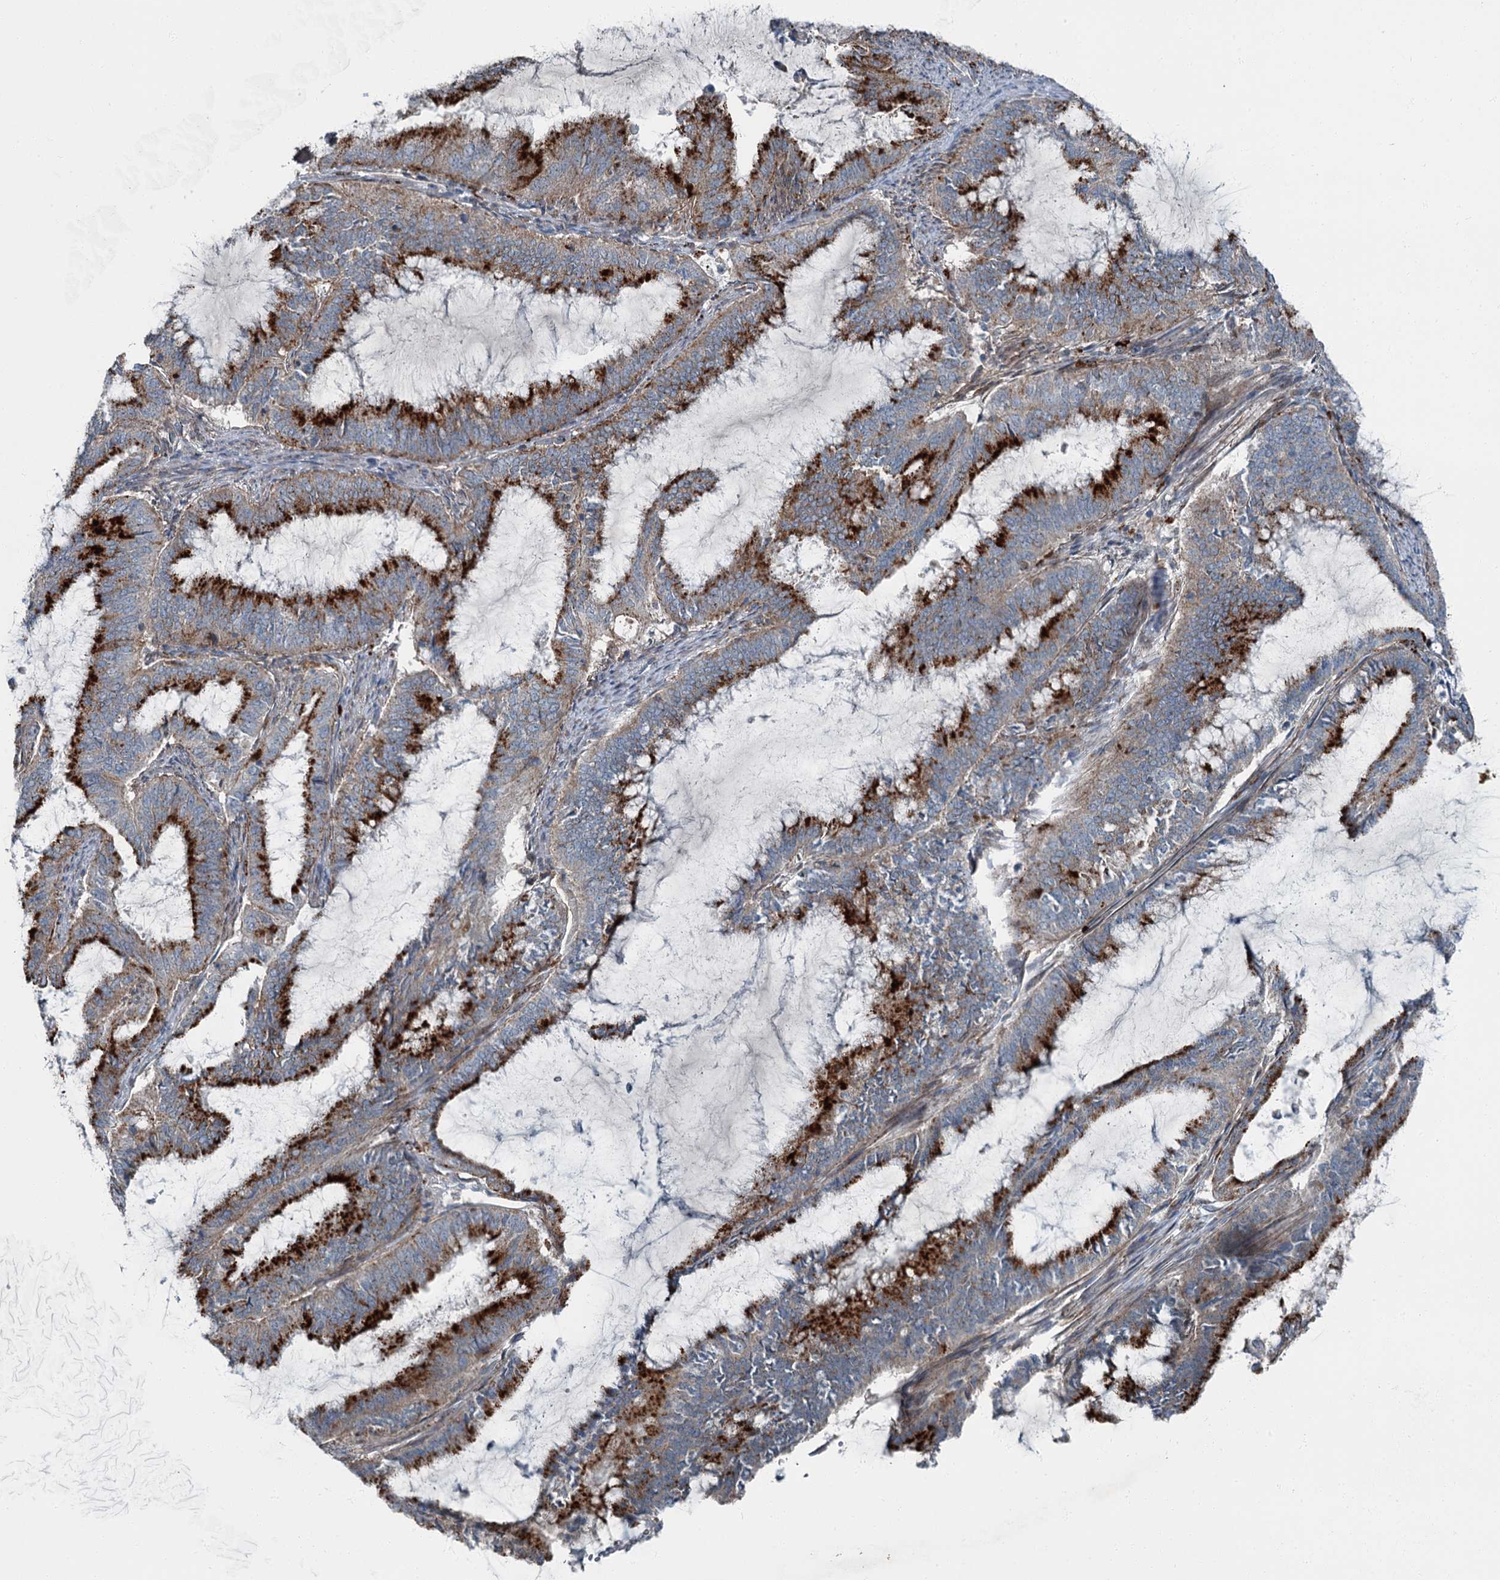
{"staining": {"intensity": "strong", "quantity": "25%-75%", "location": "cytoplasmic/membranous"}, "tissue": "endometrial cancer", "cell_type": "Tumor cells", "image_type": "cancer", "snomed": [{"axis": "morphology", "description": "Adenocarcinoma, NOS"}, {"axis": "topography", "description": "Endometrium"}], "caption": "Endometrial adenocarcinoma was stained to show a protein in brown. There is high levels of strong cytoplasmic/membranous expression in approximately 25%-75% of tumor cells.", "gene": "AXL", "patient": {"sex": "female", "age": 51}}